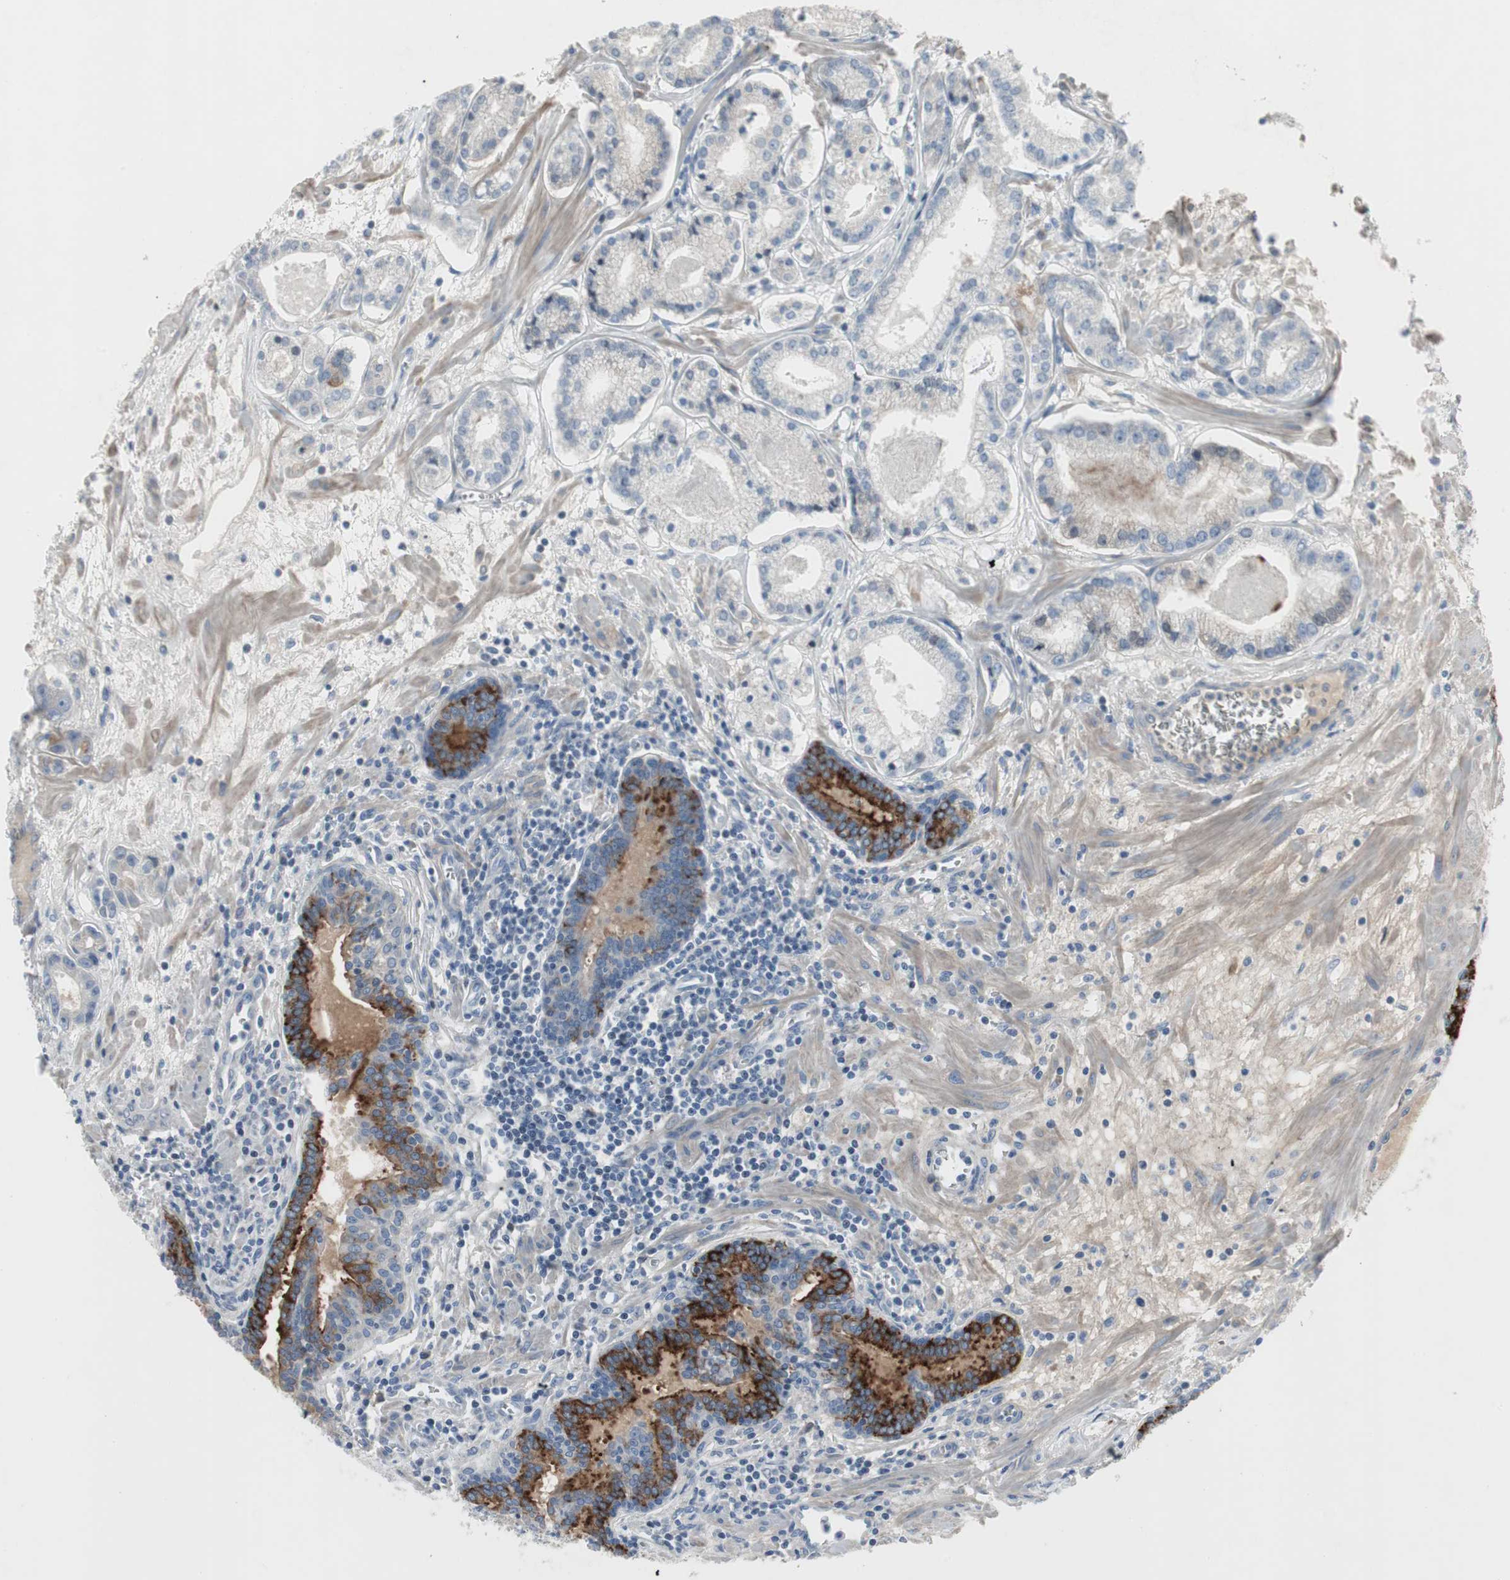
{"staining": {"intensity": "negative", "quantity": "none", "location": "none"}, "tissue": "prostate cancer", "cell_type": "Tumor cells", "image_type": "cancer", "snomed": [{"axis": "morphology", "description": "Adenocarcinoma, Low grade"}, {"axis": "topography", "description": "Prostate"}], "caption": "There is no significant staining in tumor cells of prostate adenocarcinoma (low-grade).", "gene": "PIGR", "patient": {"sex": "male", "age": 59}}